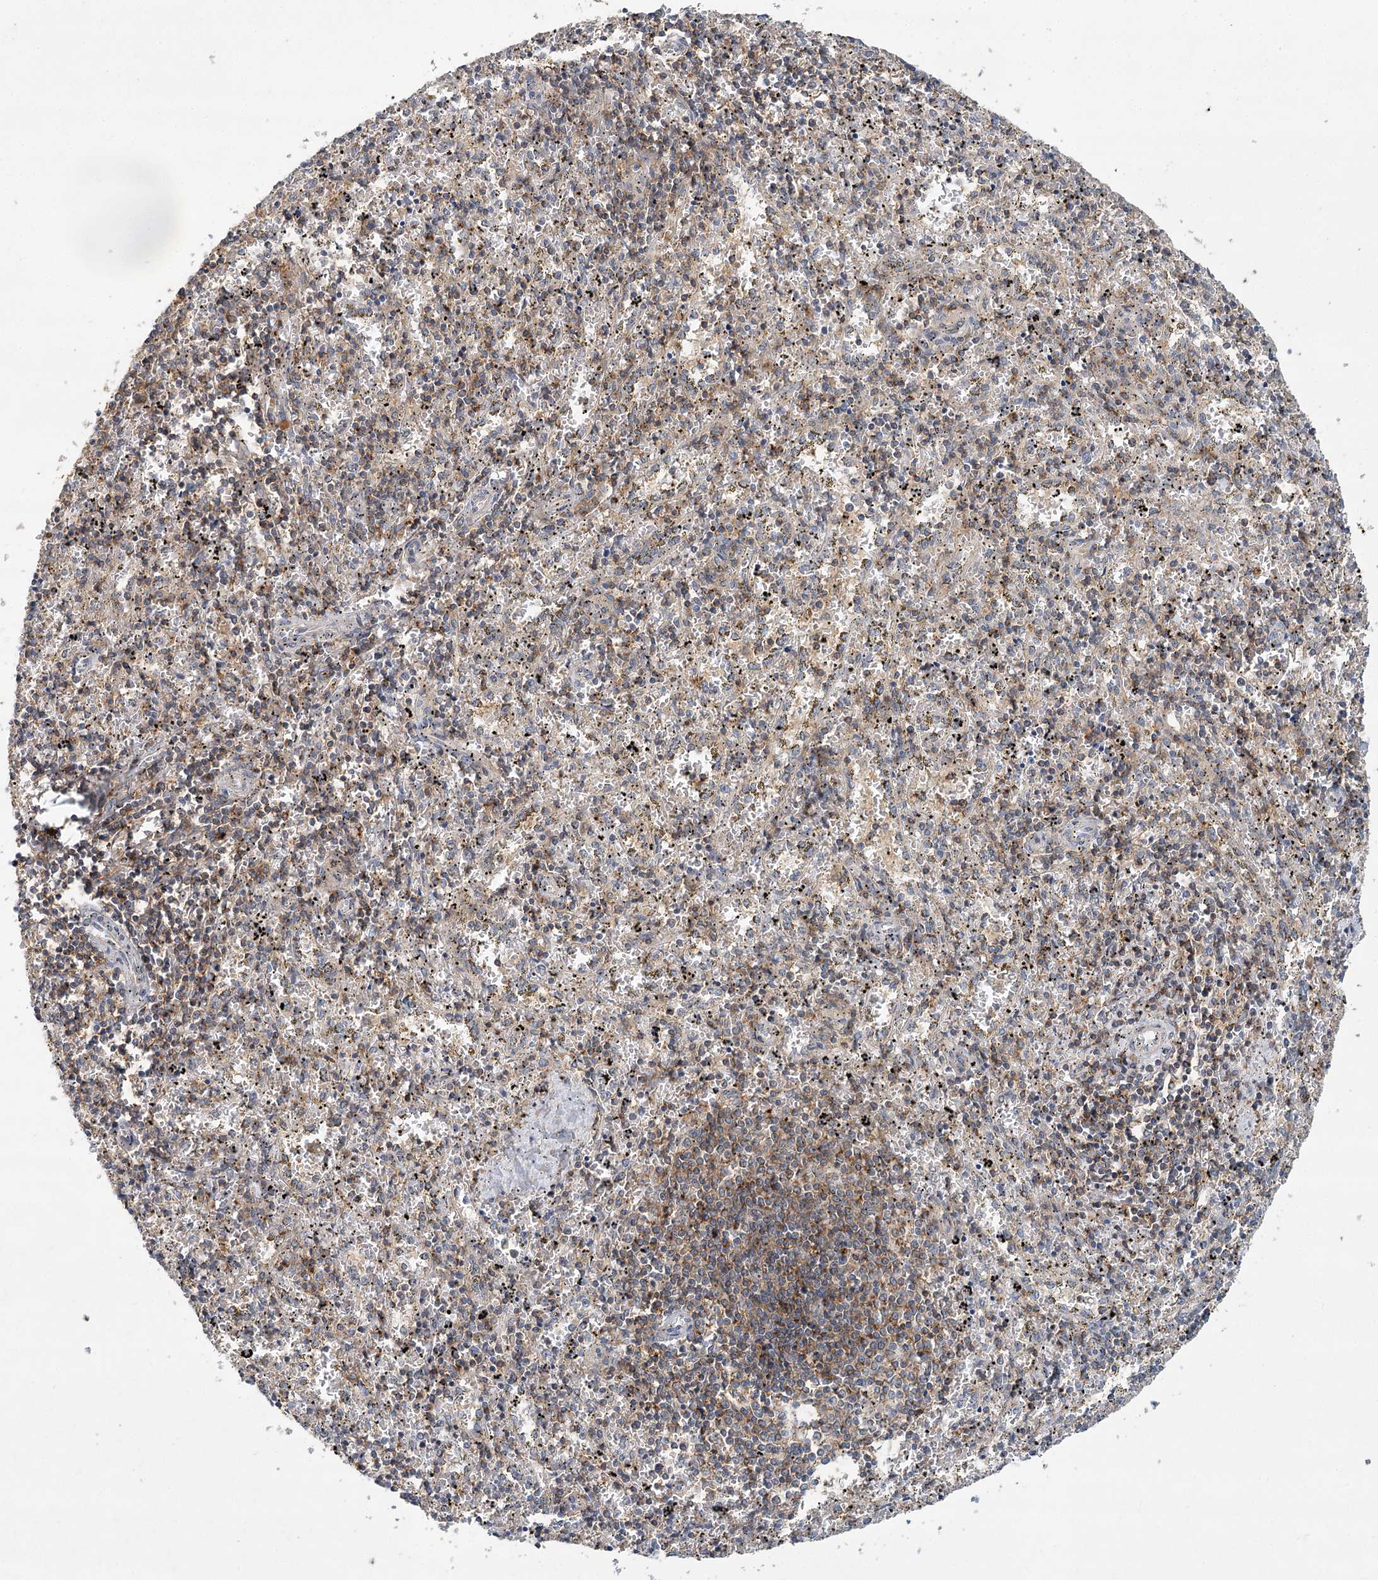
{"staining": {"intensity": "negative", "quantity": "none", "location": "none"}, "tissue": "spleen", "cell_type": "Cells in red pulp", "image_type": "normal", "snomed": [{"axis": "morphology", "description": "Normal tissue, NOS"}, {"axis": "topography", "description": "Spleen"}], "caption": "IHC of normal human spleen reveals no expression in cells in red pulp.", "gene": "LSS", "patient": {"sex": "male", "age": 11}}